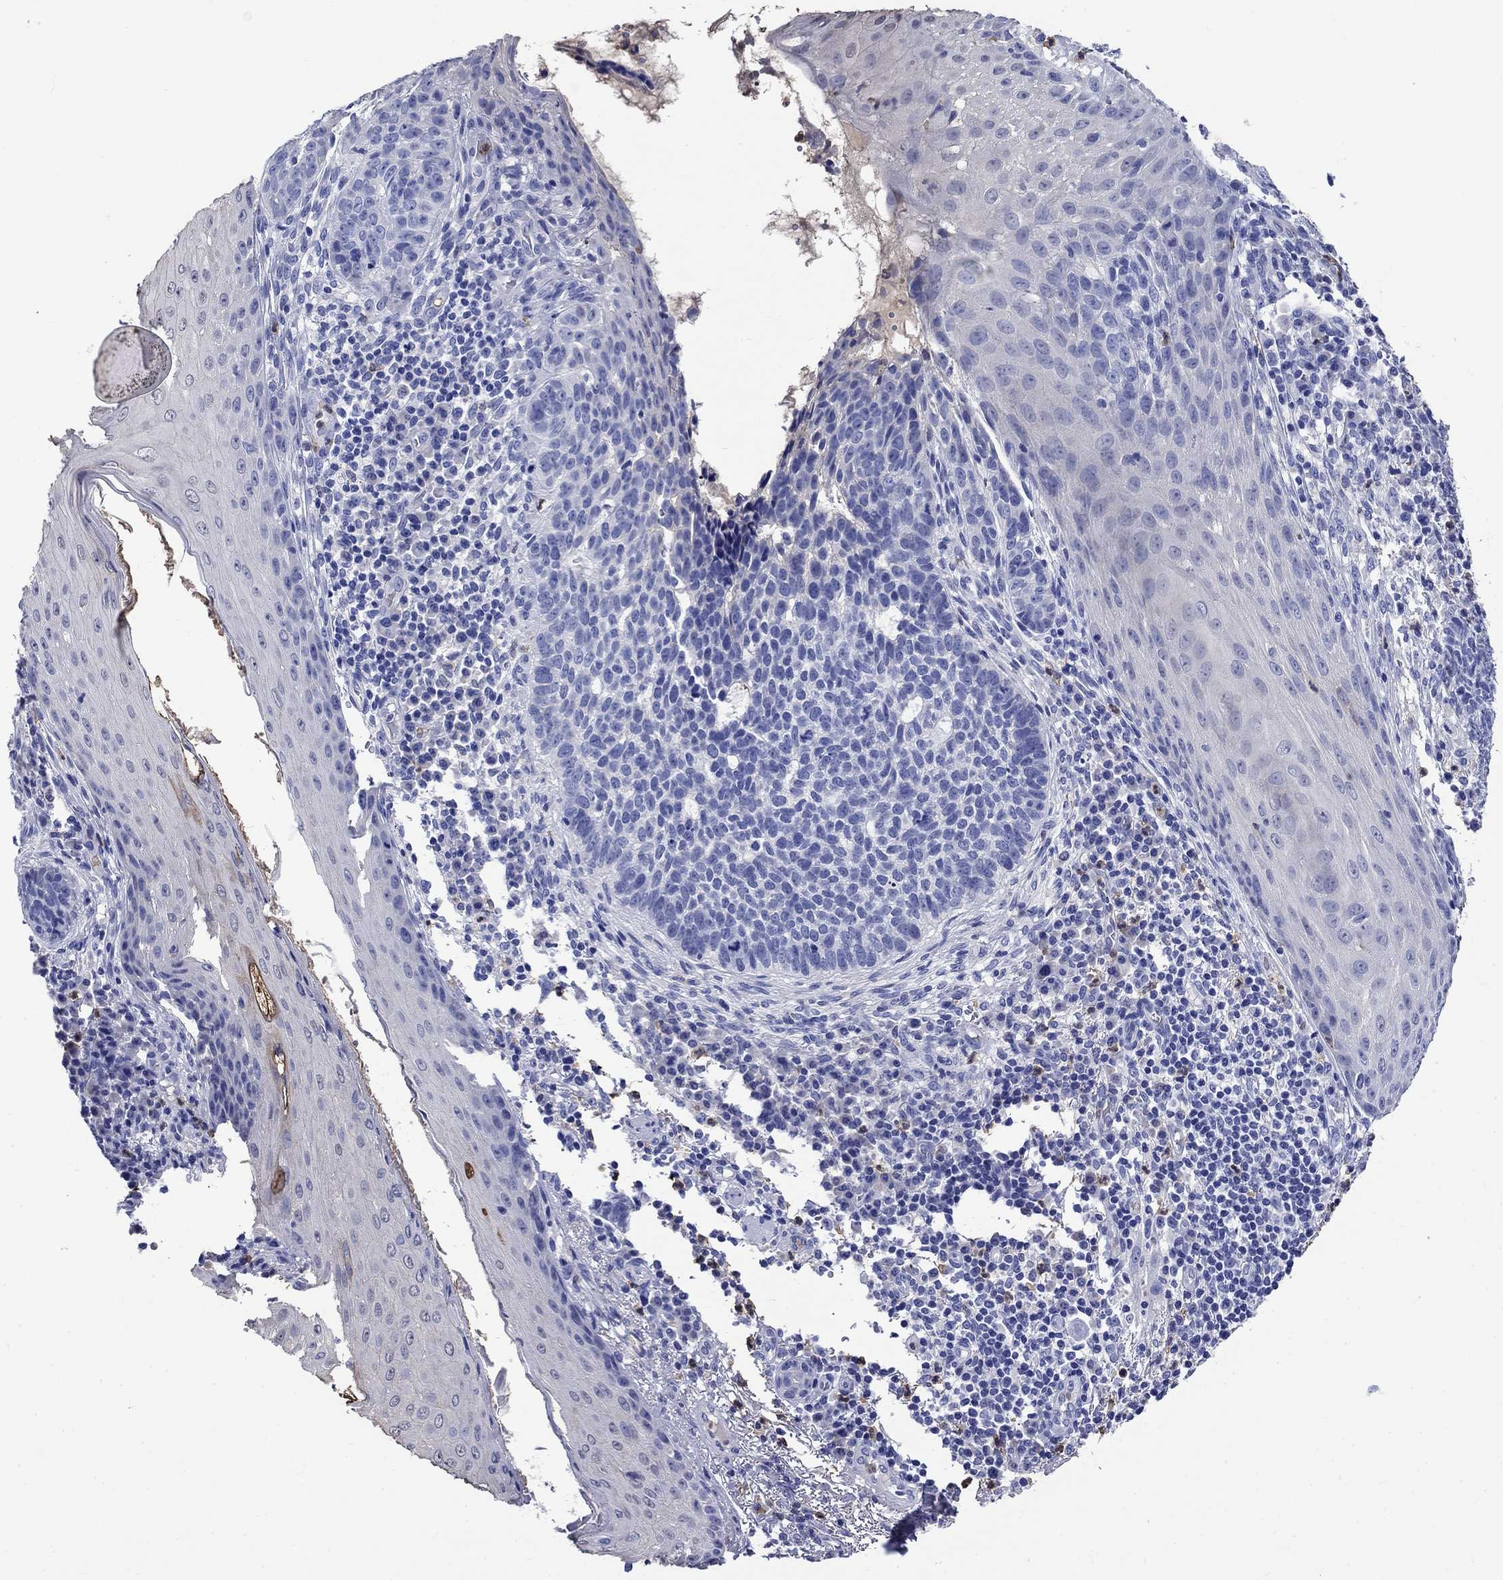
{"staining": {"intensity": "negative", "quantity": "none", "location": "none"}, "tissue": "skin cancer", "cell_type": "Tumor cells", "image_type": "cancer", "snomed": [{"axis": "morphology", "description": "Basal cell carcinoma"}, {"axis": "topography", "description": "Skin"}], "caption": "IHC of human skin basal cell carcinoma demonstrates no expression in tumor cells. (DAB (3,3'-diaminobenzidine) IHC visualized using brightfield microscopy, high magnification).", "gene": "TFR2", "patient": {"sex": "female", "age": 69}}